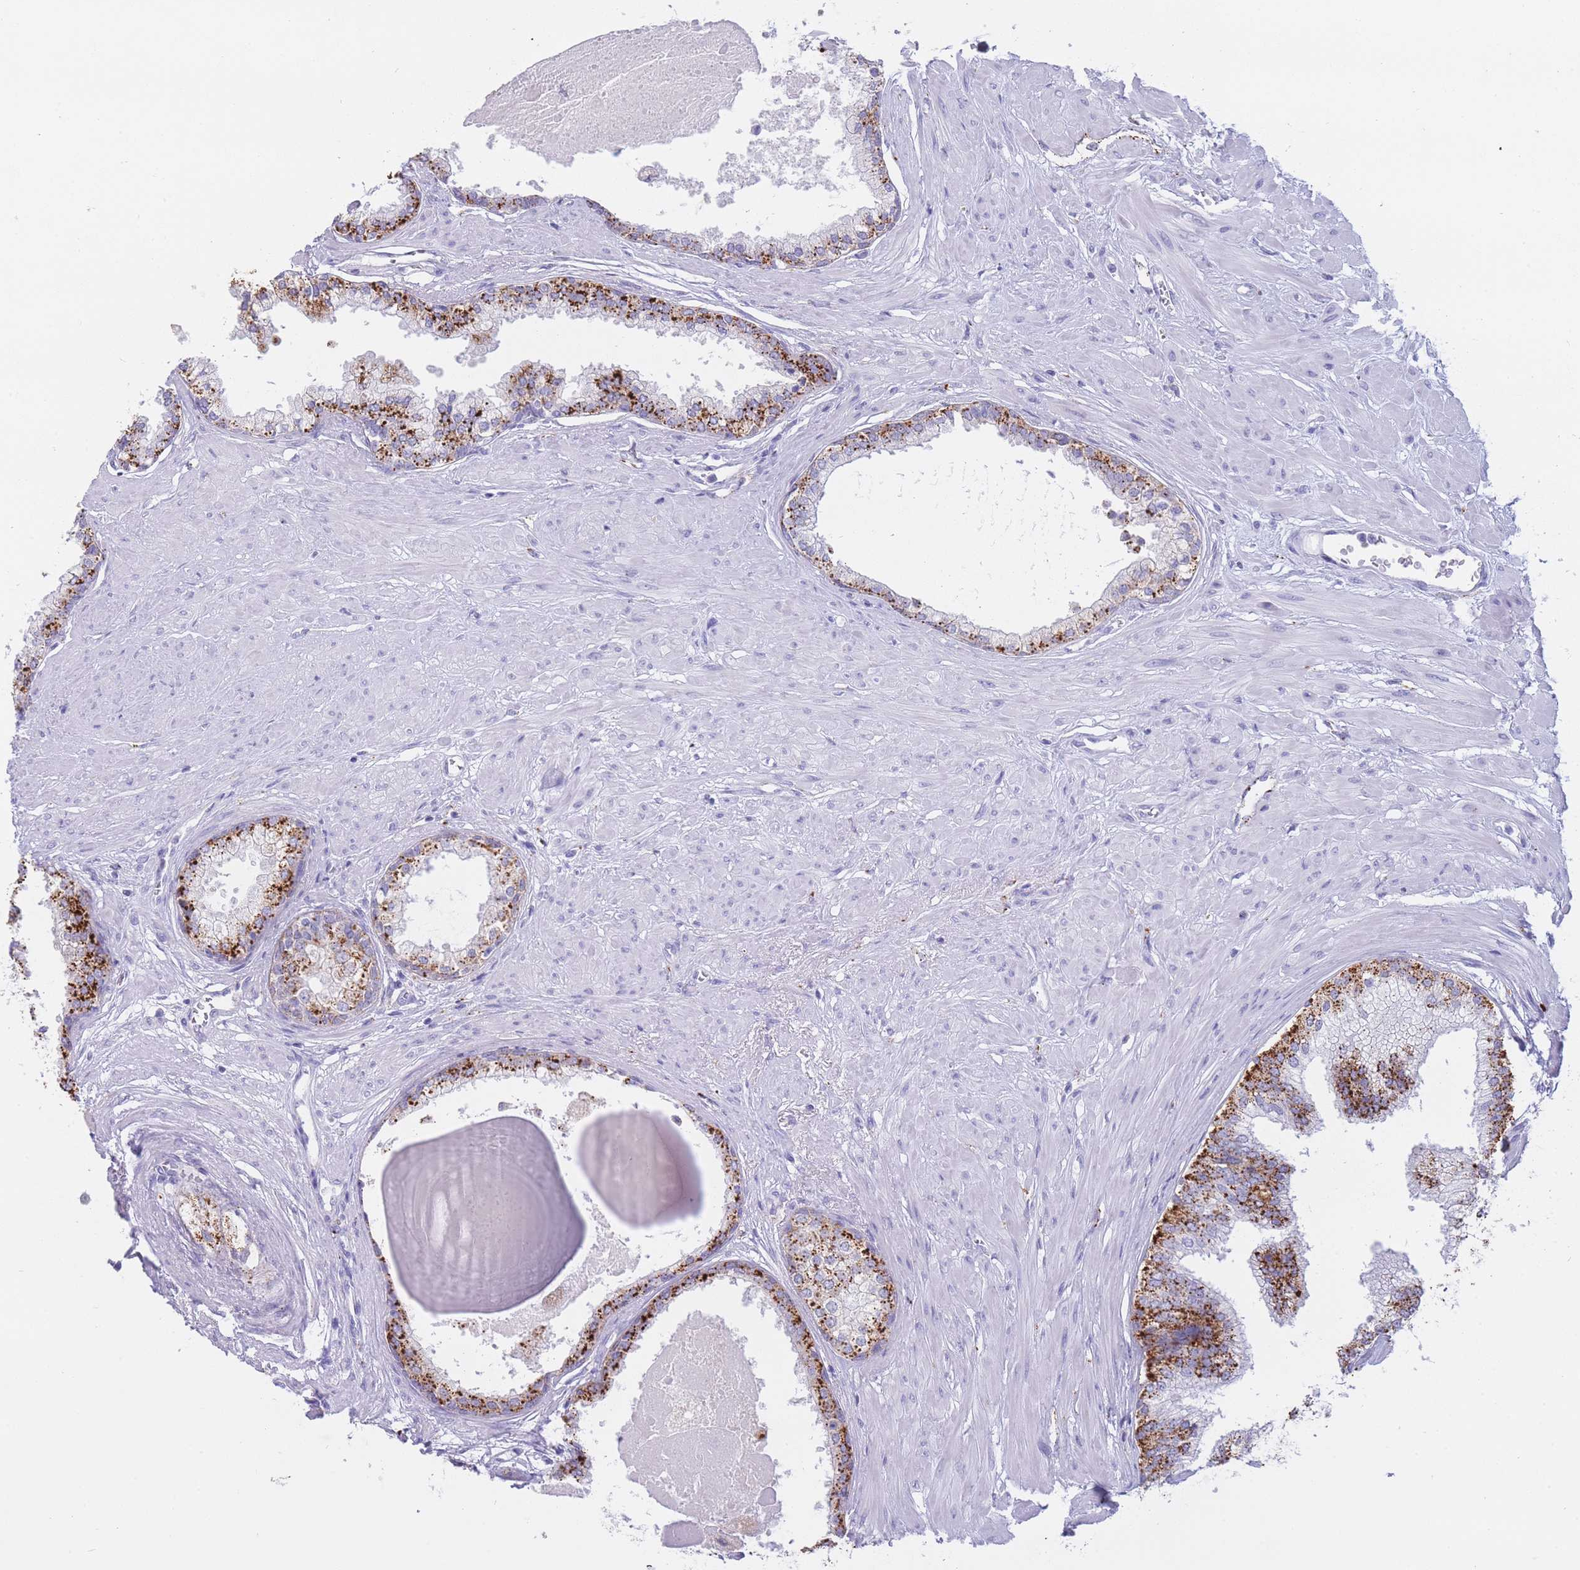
{"staining": {"intensity": "strong", "quantity": ">75%", "location": "cytoplasmic/membranous"}, "tissue": "prostate", "cell_type": "Glandular cells", "image_type": "normal", "snomed": [{"axis": "morphology", "description": "Normal tissue, NOS"}, {"axis": "topography", "description": "Prostate"}], "caption": "The photomicrograph displays a brown stain indicating the presence of a protein in the cytoplasmic/membranous of glandular cells in prostate. (brown staining indicates protein expression, while blue staining denotes nuclei).", "gene": "GAA", "patient": {"sex": "male", "age": 57}}